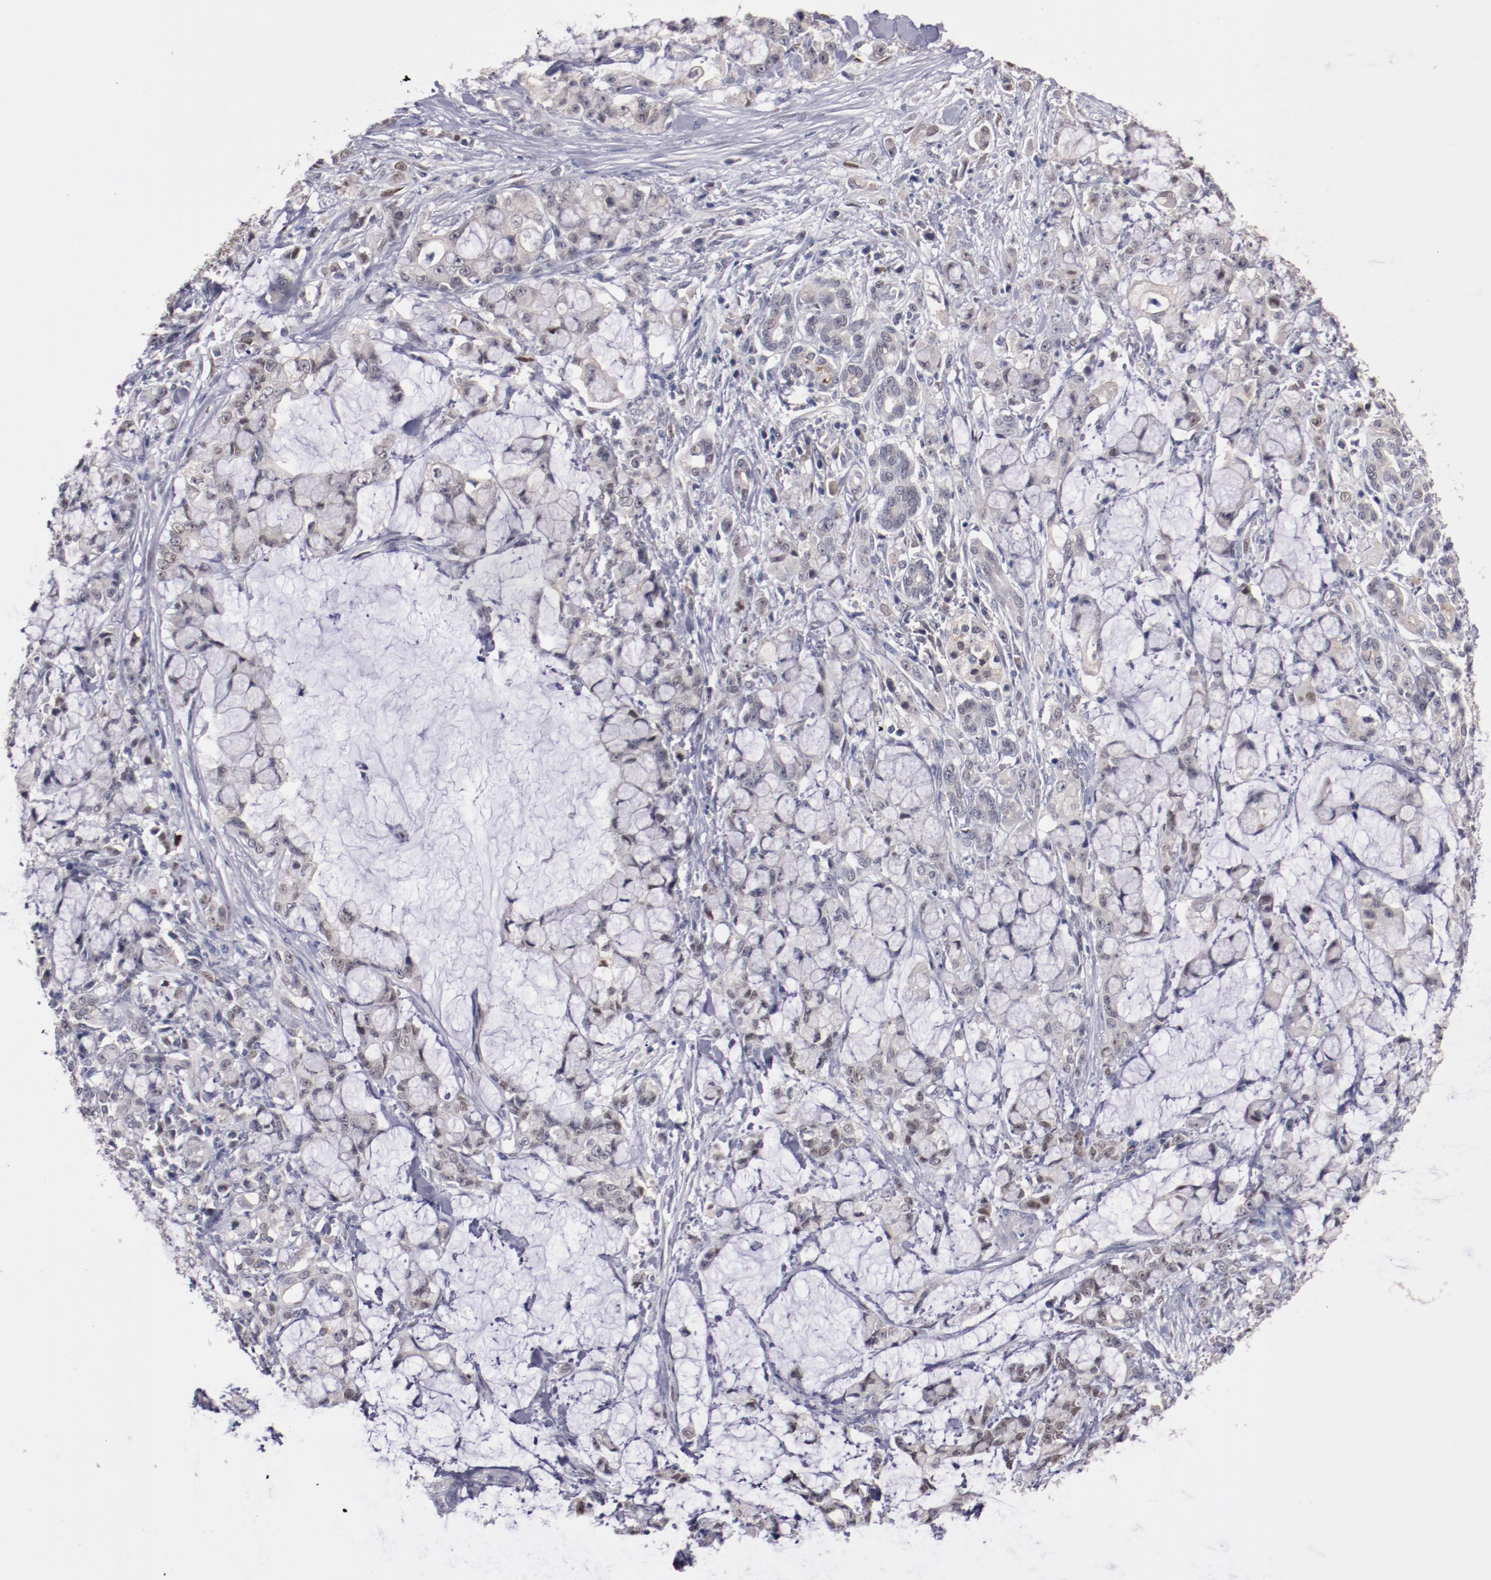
{"staining": {"intensity": "weak", "quantity": "<25%", "location": "cytoplasmic/membranous,nuclear"}, "tissue": "pancreatic cancer", "cell_type": "Tumor cells", "image_type": "cancer", "snomed": [{"axis": "morphology", "description": "Adenocarcinoma, NOS"}, {"axis": "topography", "description": "Pancreas"}], "caption": "This is an immunohistochemistry (IHC) histopathology image of human pancreatic adenocarcinoma. There is no expression in tumor cells.", "gene": "FAM81A", "patient": {"sex": "female", "age": 73}}